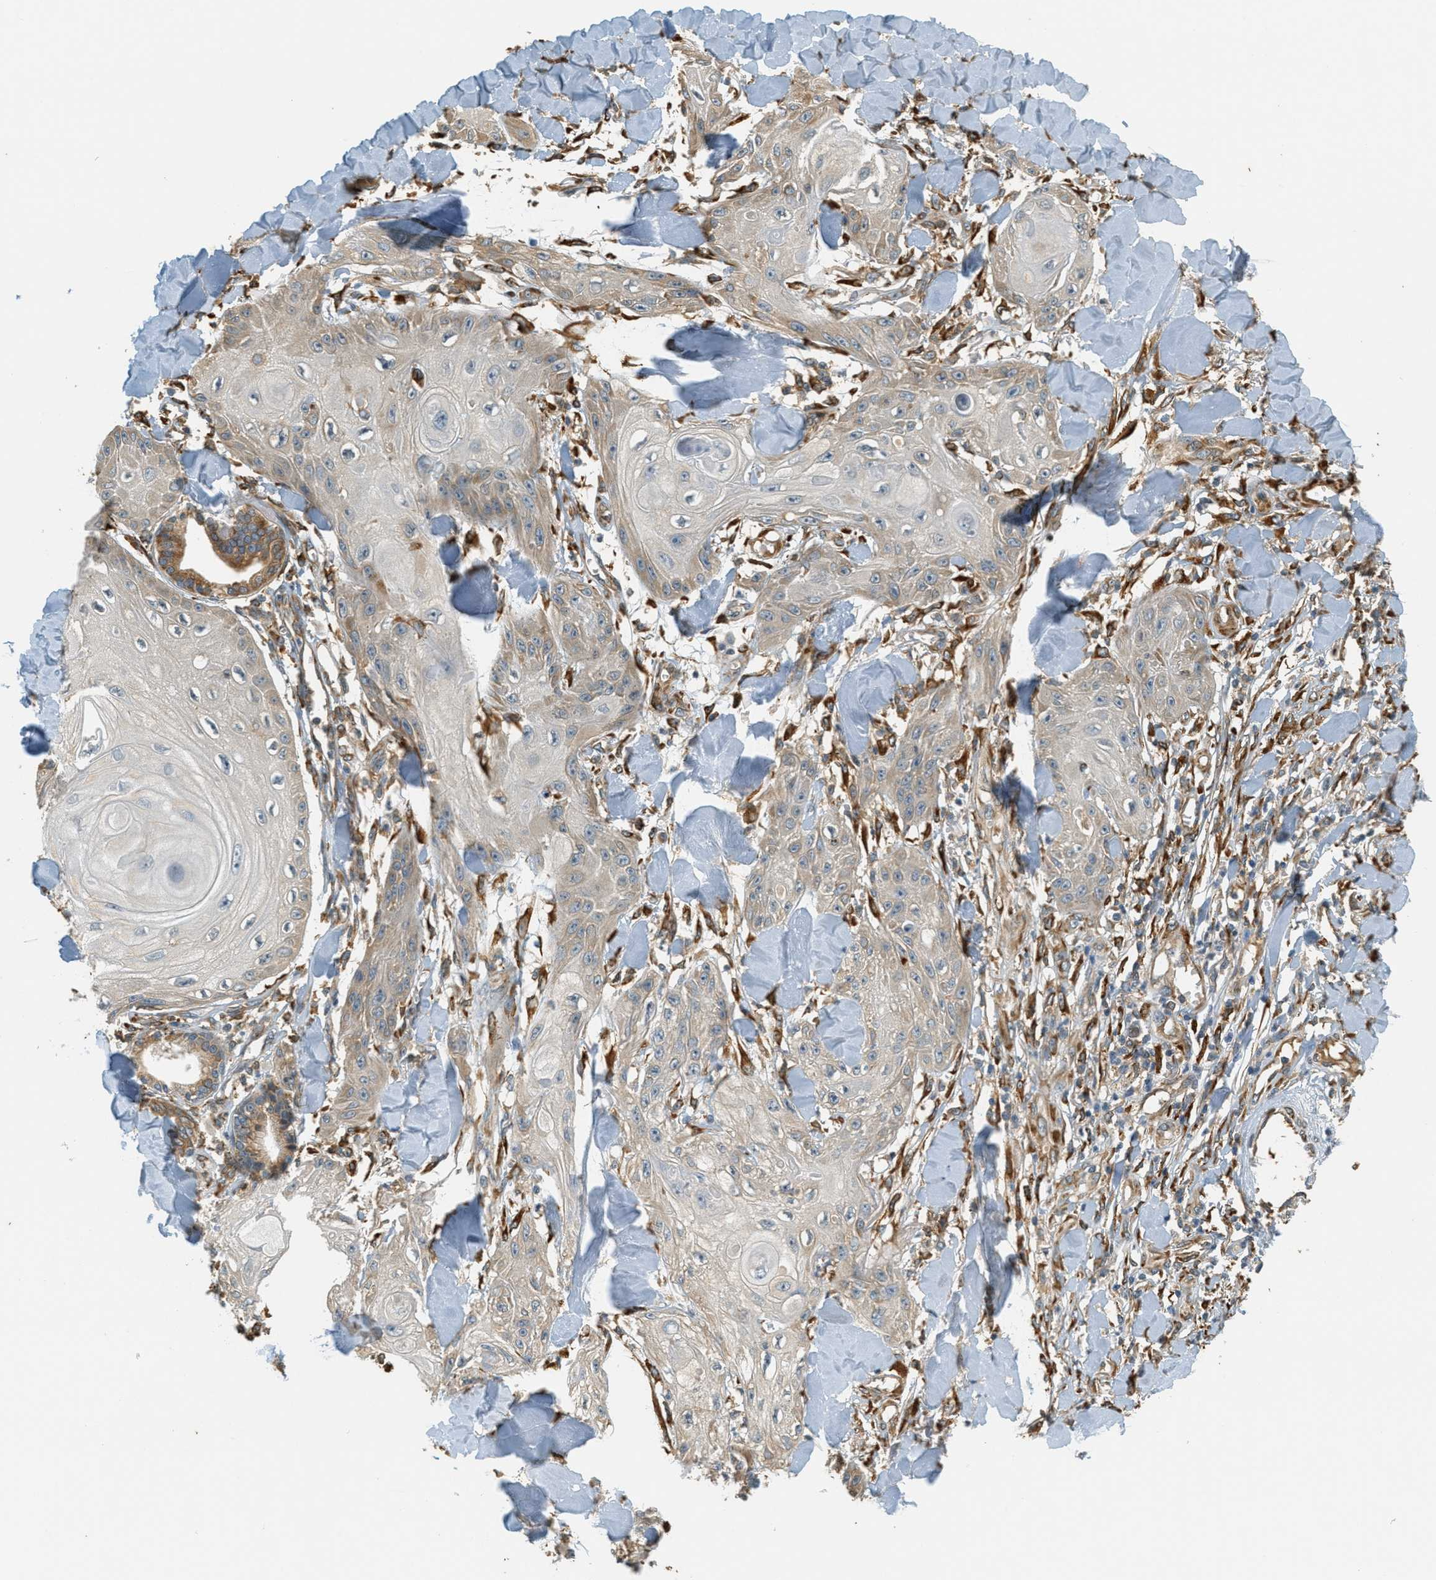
{"staining": {"intensity": "weak", "quantity": "<25%", "location": "cytoplasmic/membranous"}, "tissue": "skin cancer", "cell_type": "Tumor cells", "image_type": "cancer", "snomed": [{"axis": "morphology", "description": "Squamous cell carcinoma, NOS"}, {"axis": "topography", "description": "Skin"}], "caption": "A histopathology image of skin squamous cell carcinoma stained for a protein reveals no brown staining in tumor cells. The staining is performed using DAB brown chromogen with nuclei counter-stained in using hematoxylin.", "gene": "PDK1", "patient": {"sex": "male", "age": 74}}